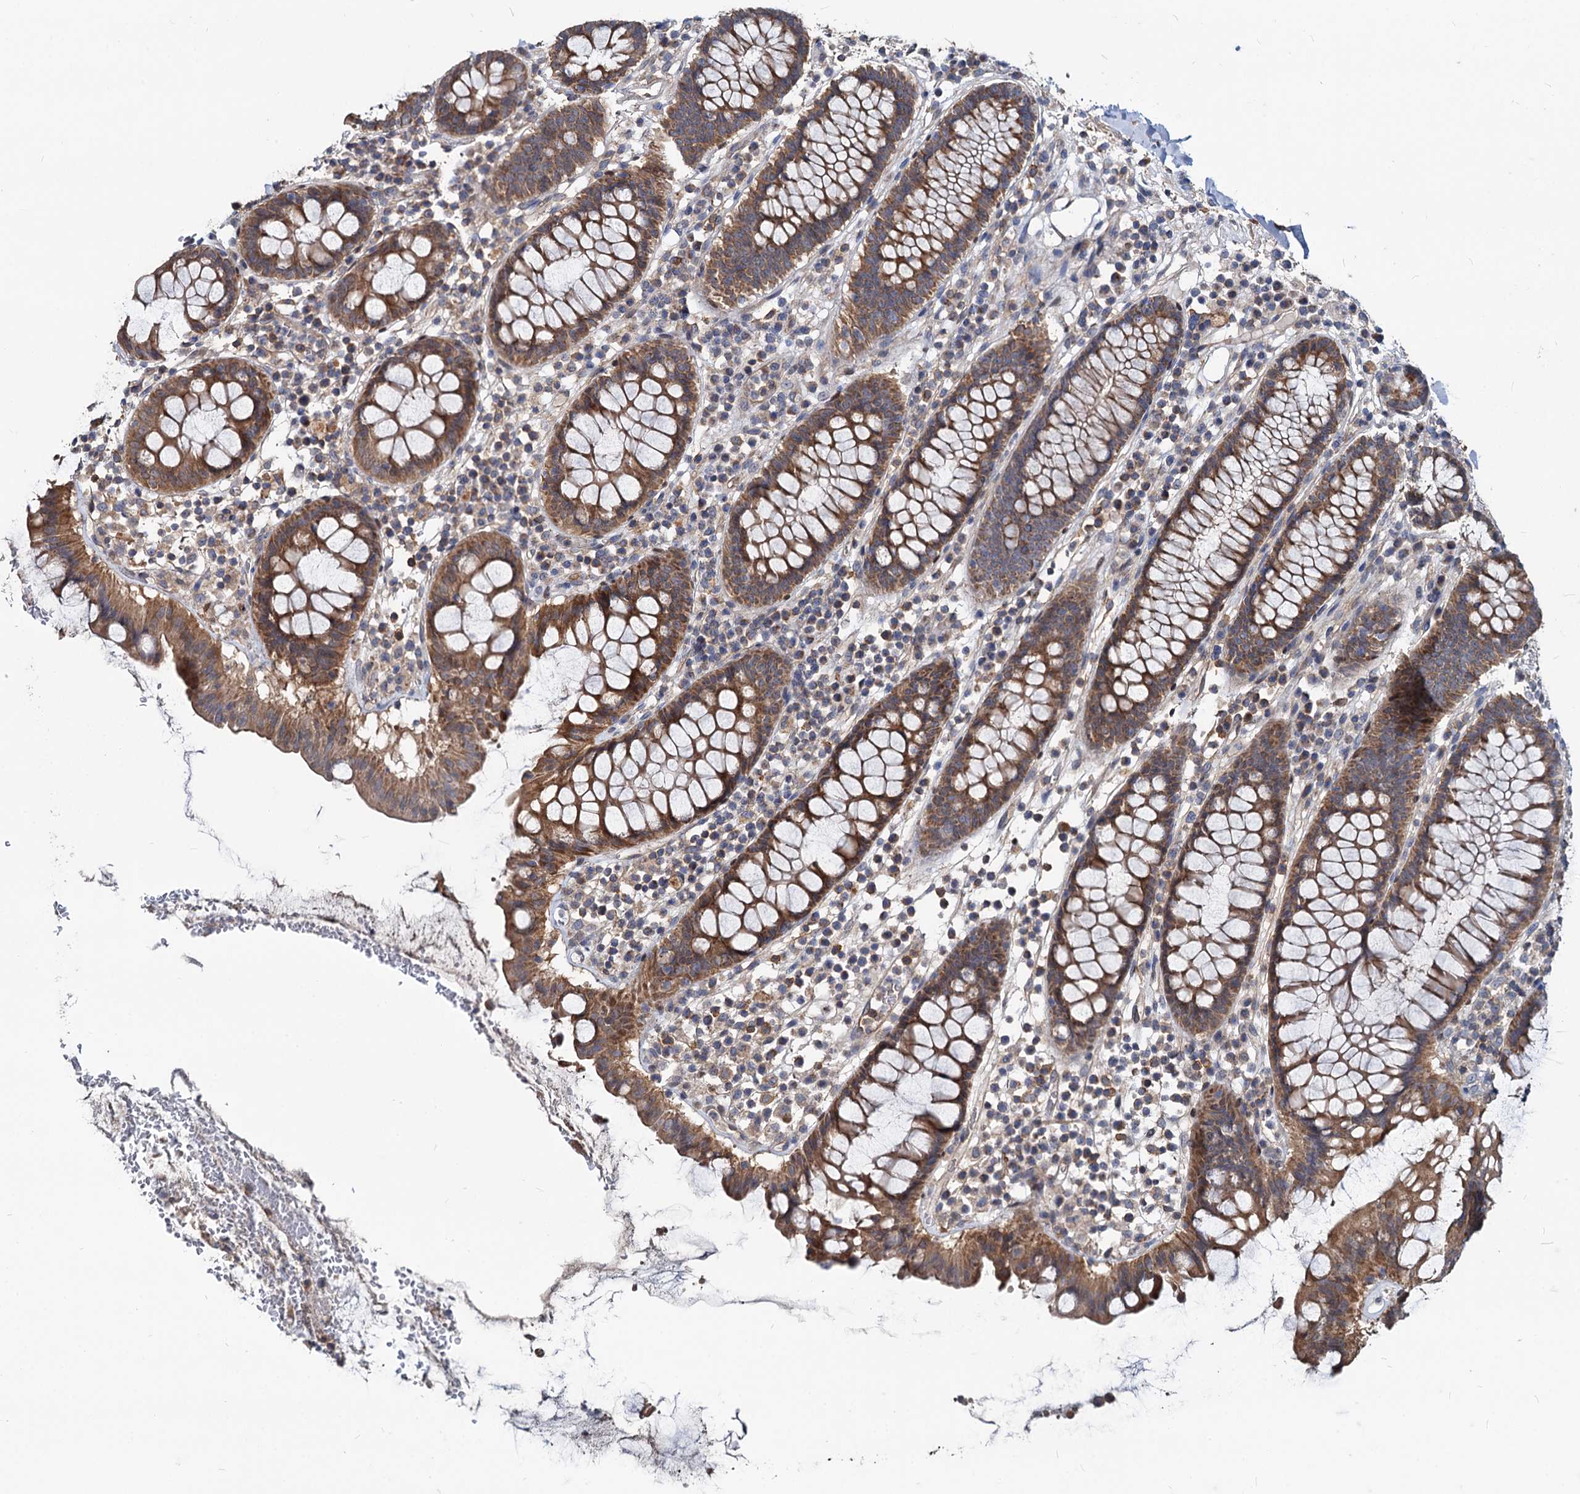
{"staining": {"intensity": "moderate", "quantity": ">75%", "location": "cytoplasmic/membranous"}, "tissue": "colorectal cancer", "cell_type": "Tumor cells", "image_type": "cancer", "snomed": [{"axis": "morphology", "description": "Normal tissue, NOS"}, {"axis": "morphology", "description": "Adenocarcinoma, NOS"}, {"axis": "topography", "description": "Colon"}], "caption": "Colorectal adenocarcinoma was stained to show a protein in brown. There is medium levels of moderate cytoplasmic/membranous staining in about >75% of tumor cells.", "gene": "IDI1", "patient": {"sex": "female", "age": 75}}